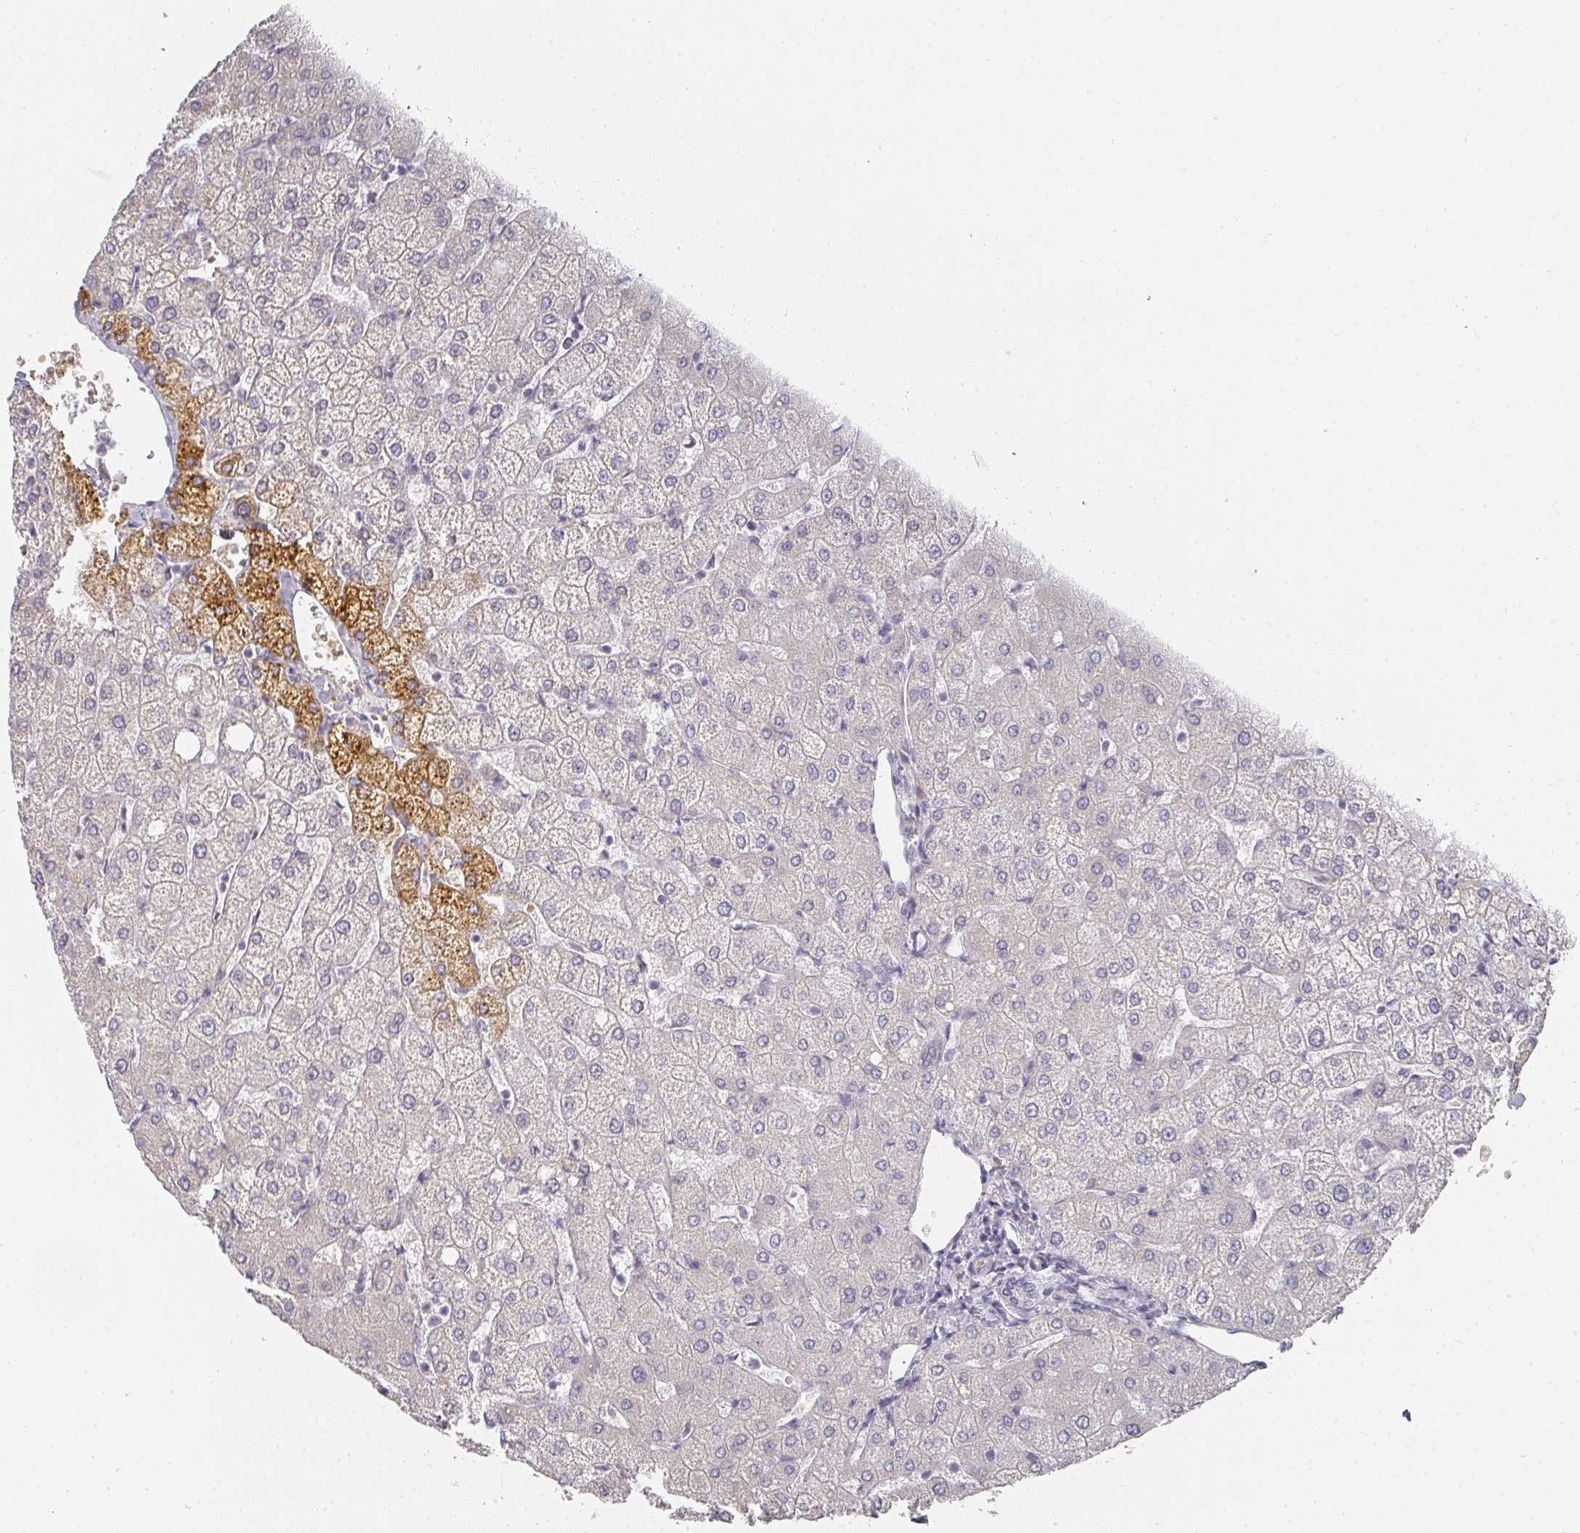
{"staining": {"intensity": "negative", "quantity": "none", "location": "none"}, "tissue": "liver", "cell_type": "Cholangiocytes", "image_type": "normal", "snomed": [{"axis": "morphology", "description": "Normal tissue, NOS"}, {"axis": "topography", "description": "Liver"}], "caption": "IHC of unremarkable liver demonstrates no expression in cholangiocytes.", "gene": "SHISA2", "patient": {"sex": "female", "age": 54}}